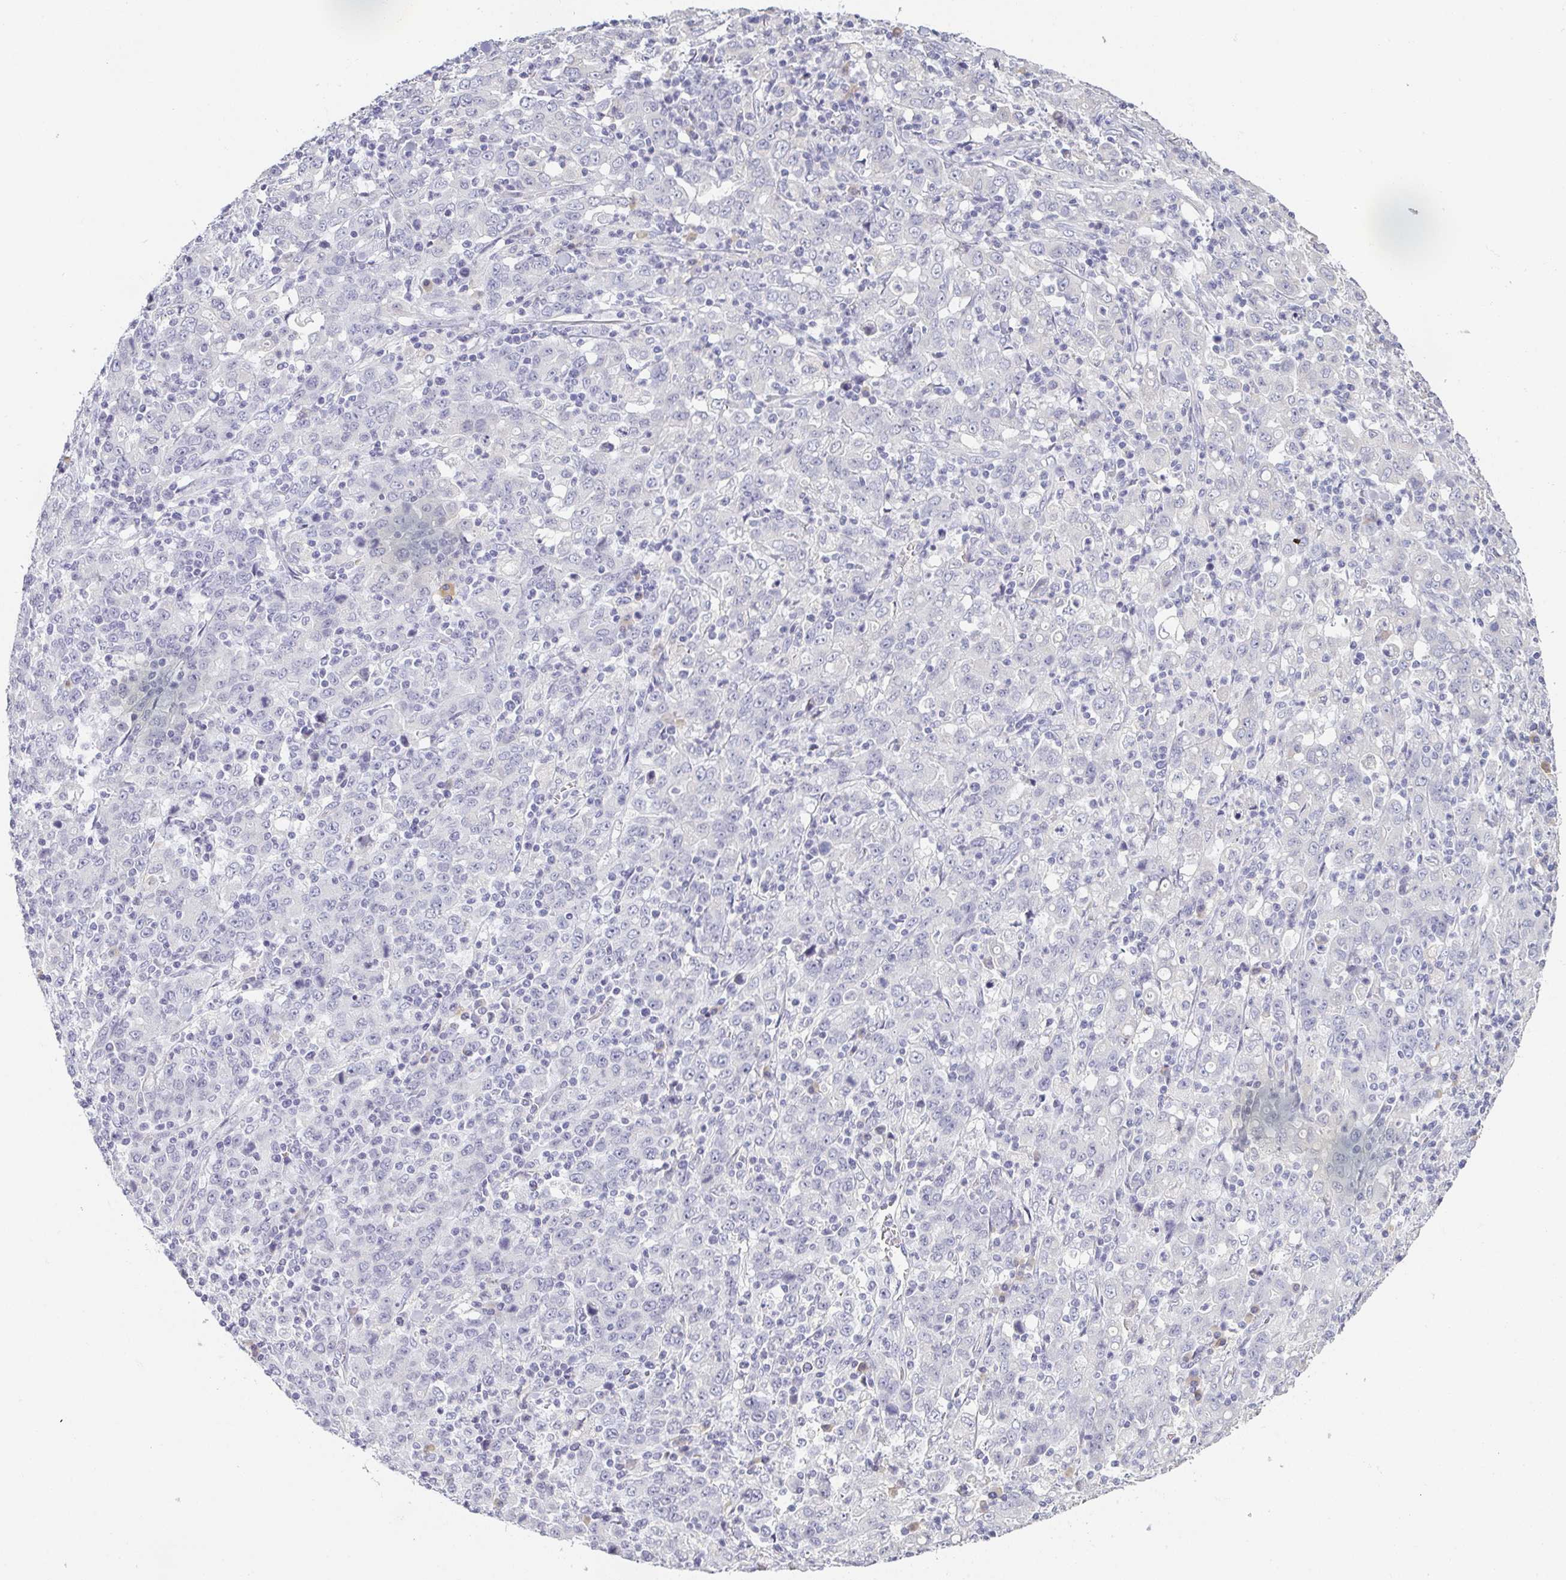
{"staining": {"intensity": "negative", "quantity": "none", "location": "none"}, "tissue": "stomach cancer", "cell_type": "Tumor cells", "image_type": "cancer", "snomed": [{"axis": "morphology", "description": "Adenocarcinoma, NOS"}, {"axis": "topography", "description": "Stomach, upper"}], "caption": "High magnification brightfield microscopy of stomach cancer stained with DAB (3,3'-diaminobenzidine) (brown) and counterstained with hematoxylin (blue): tumor cells show no significant positivity.", "gene": "PRR27", "patient": {"sex": "male", "age": 69}}